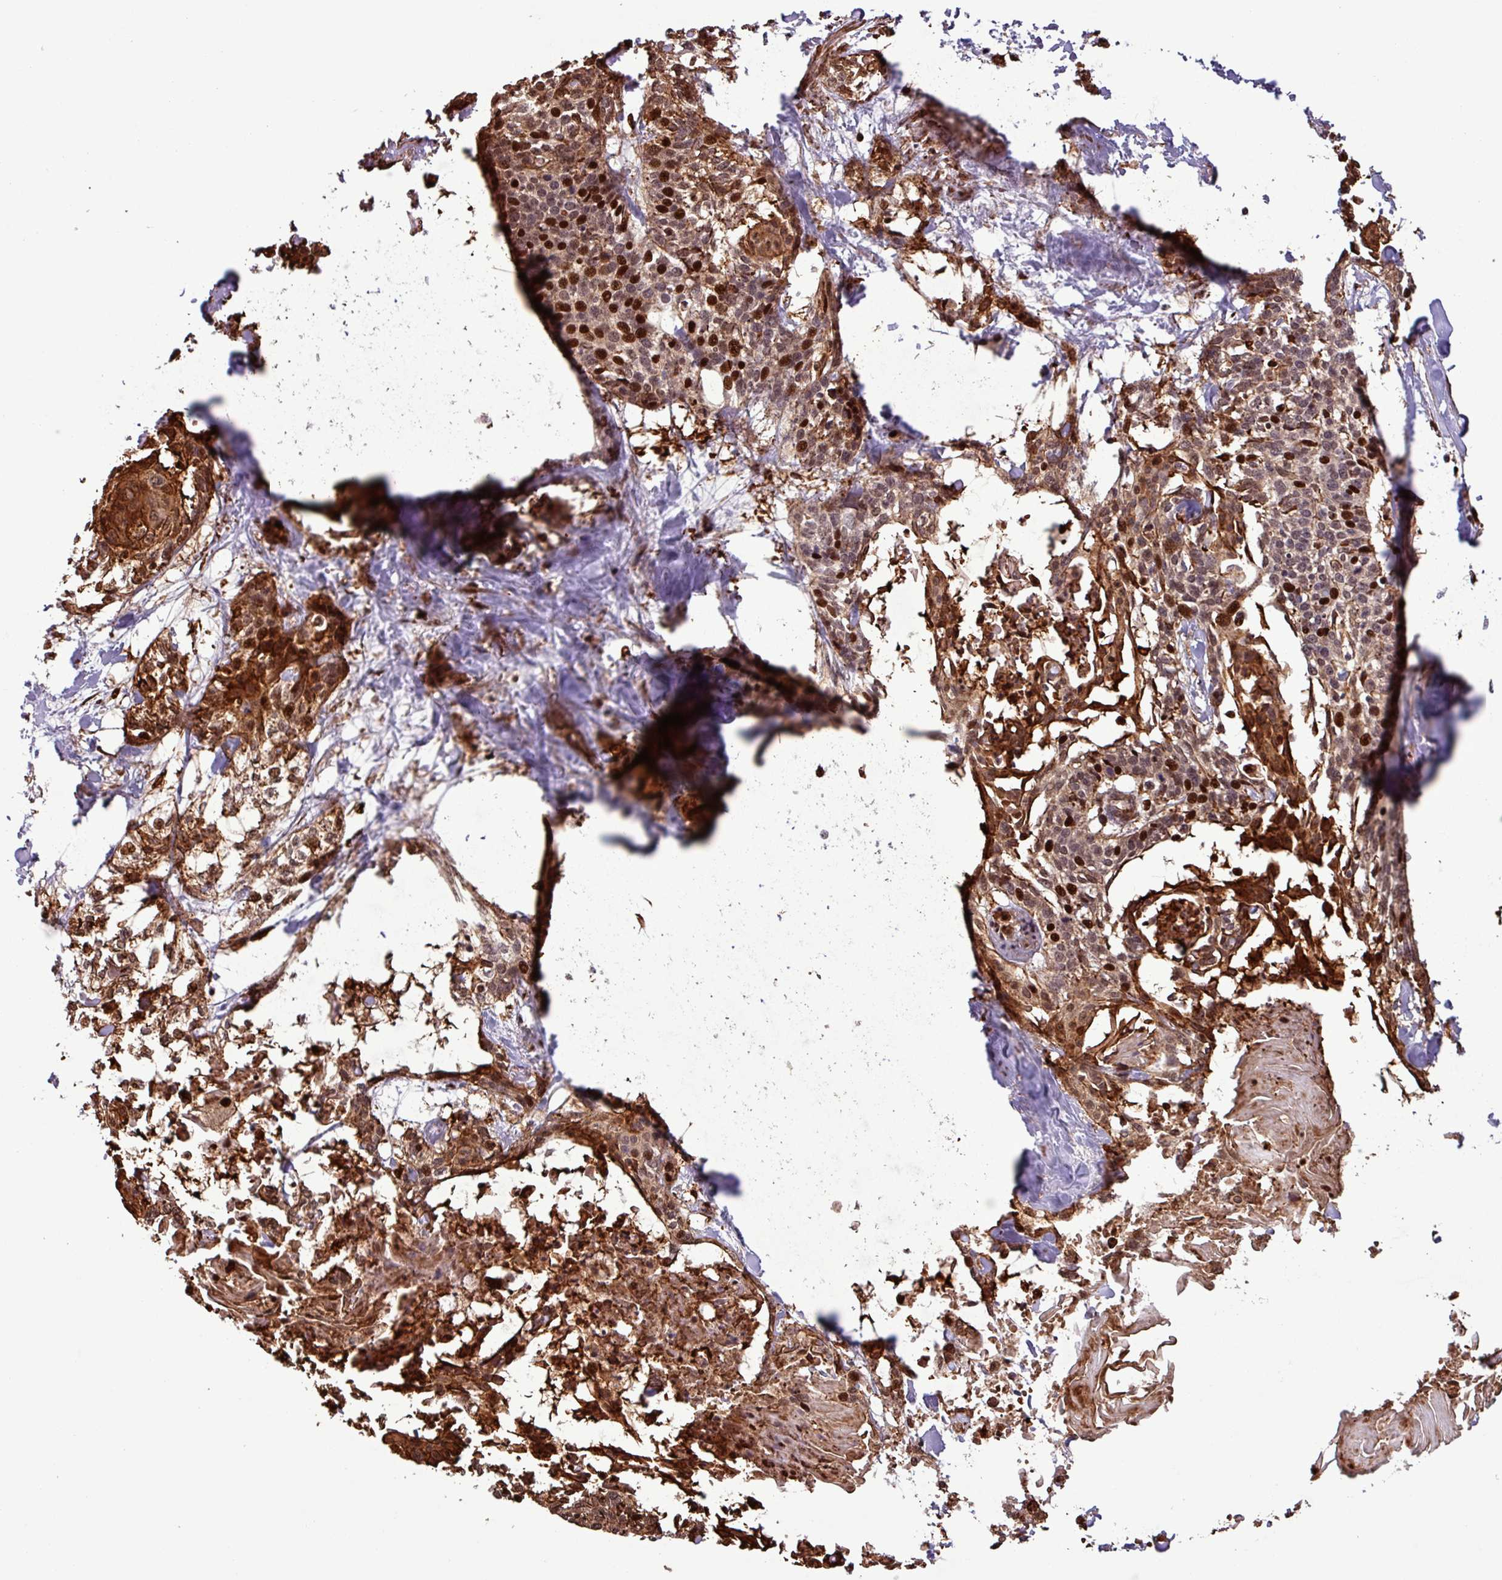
{"staining": {"intensity": "strong", "quantity": ">75%", "location": "cytoplasmic/membranous,nuclear"}, "tissue": "cervical cancer", "cell_type": "Tumor cells", "image_type": "cancer", "snomed": [{"axis": "morphology", "description": "Squamous cell carcinoma, NOS"}, {"axis": "topography", "description": "Cervix"}], "caption": "Strong cytoplasmic/membranous and nuclear expression is appreciated in approximately >75% of tumor cells in squamous cell carcinoma (cervical). Immunohistochemistry stains the protein in brown and the nuclei are stained blue.", "gene": "SLC22A24", "patient": {"sex": "female", "age": 57}}